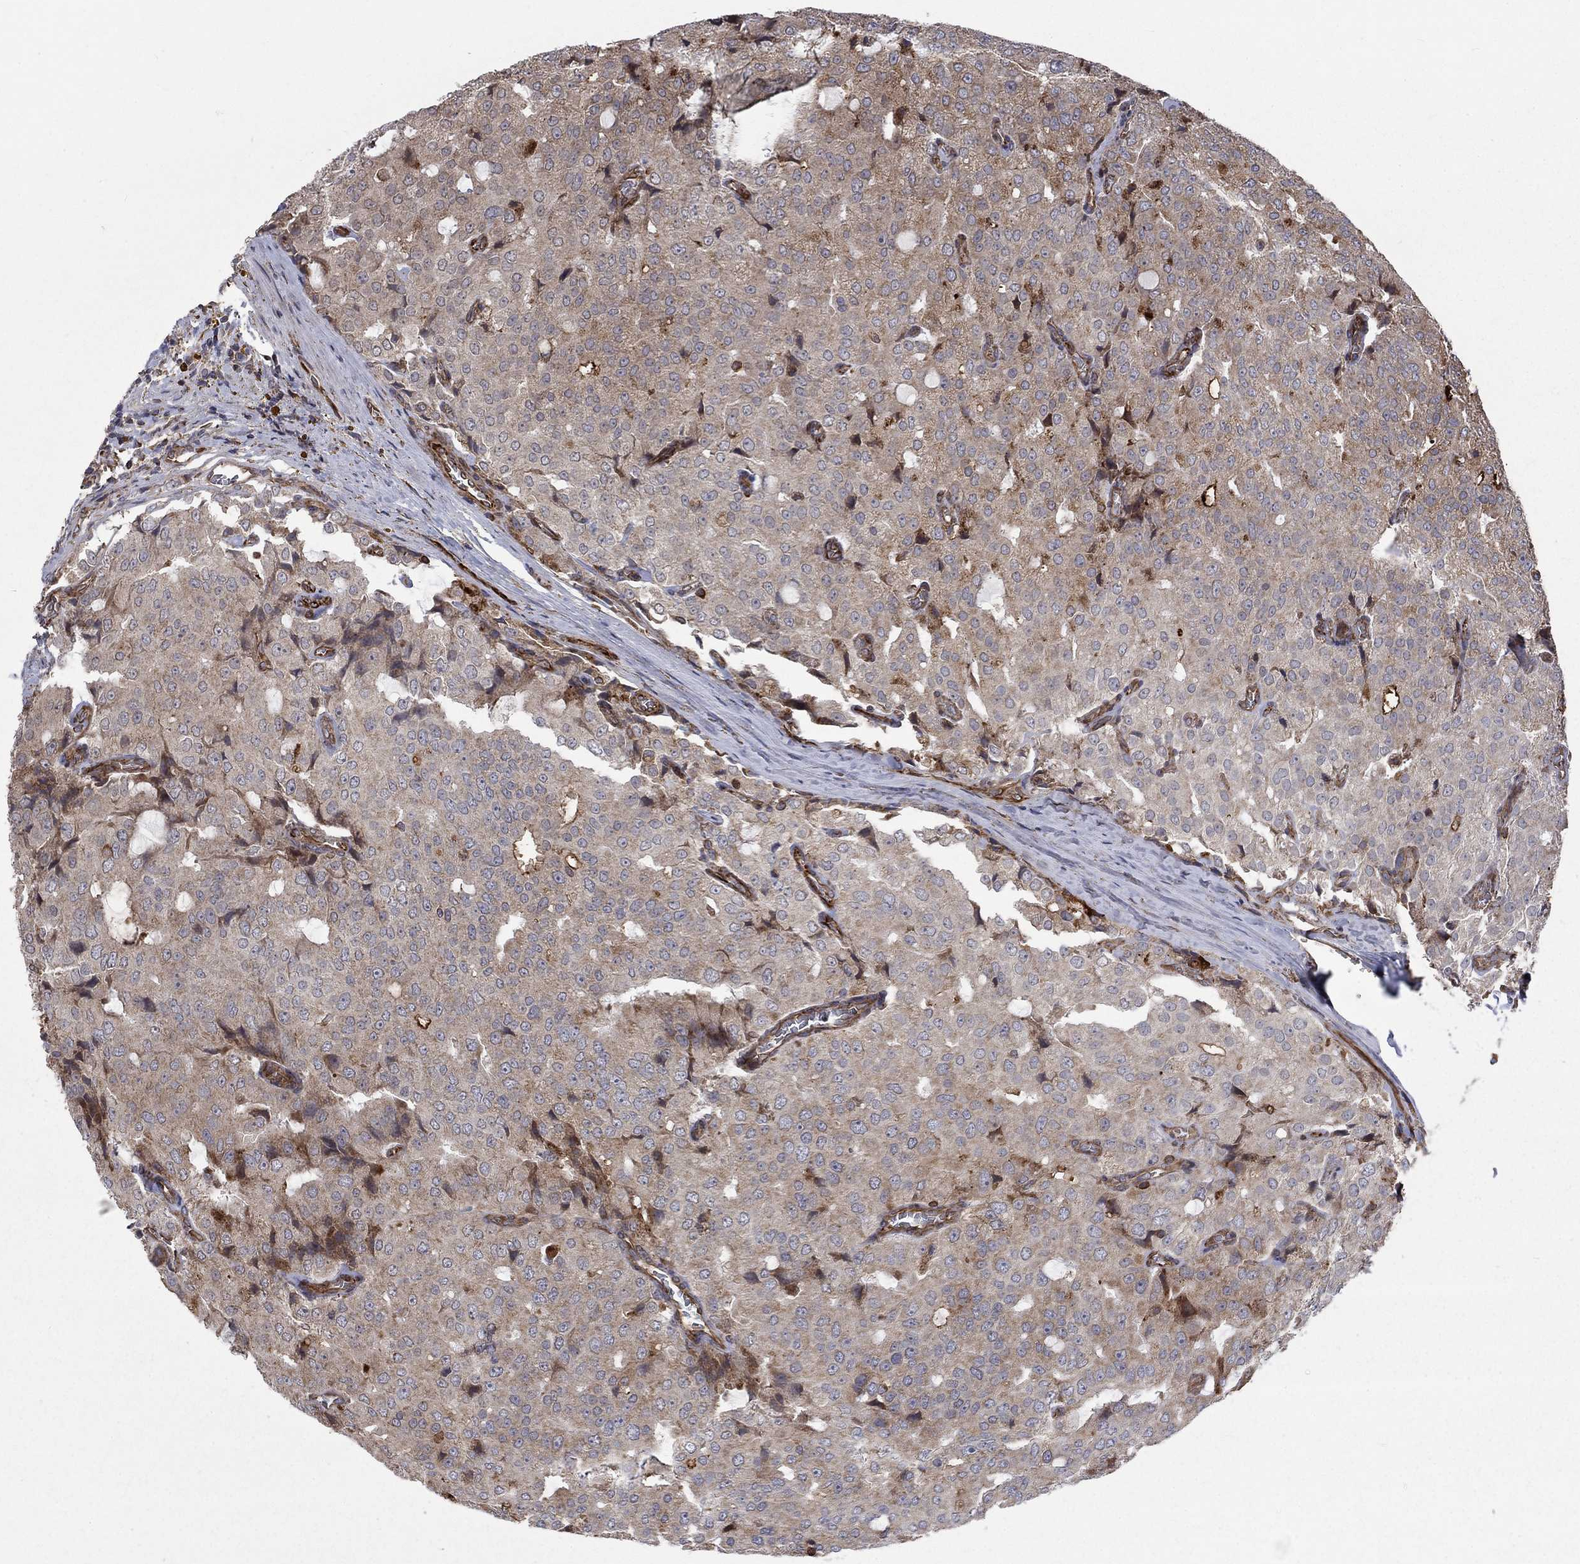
{"staining": {"intensity": "moderate", "quantity": "25%-75%", "location": "cytoplasmic/membranous"}, "tissue": "prostate cancer", "cell_type": "Tumor cells", "image_type": "cancer", "snomed": [{"axis": "morphology", "description": "Adenocarcinoma, NOS"}, {"axis": "topography", "description": "Prostate and seminal vesicle, NOS"}, {"axis": "topography", "description": "Prostate"}], "caption": "Protein staining by immunohistochemistry reveals moderate cytoplasmic/membranous expression in approximately 25%-75% of tumor cells in prostate cancer (adenocarcinoma). (brown staining indicates protein expression, while blue staining denotes nuclei).", "gene": "NDUFC1", "patient": {"sex": "male", "age": 67}}